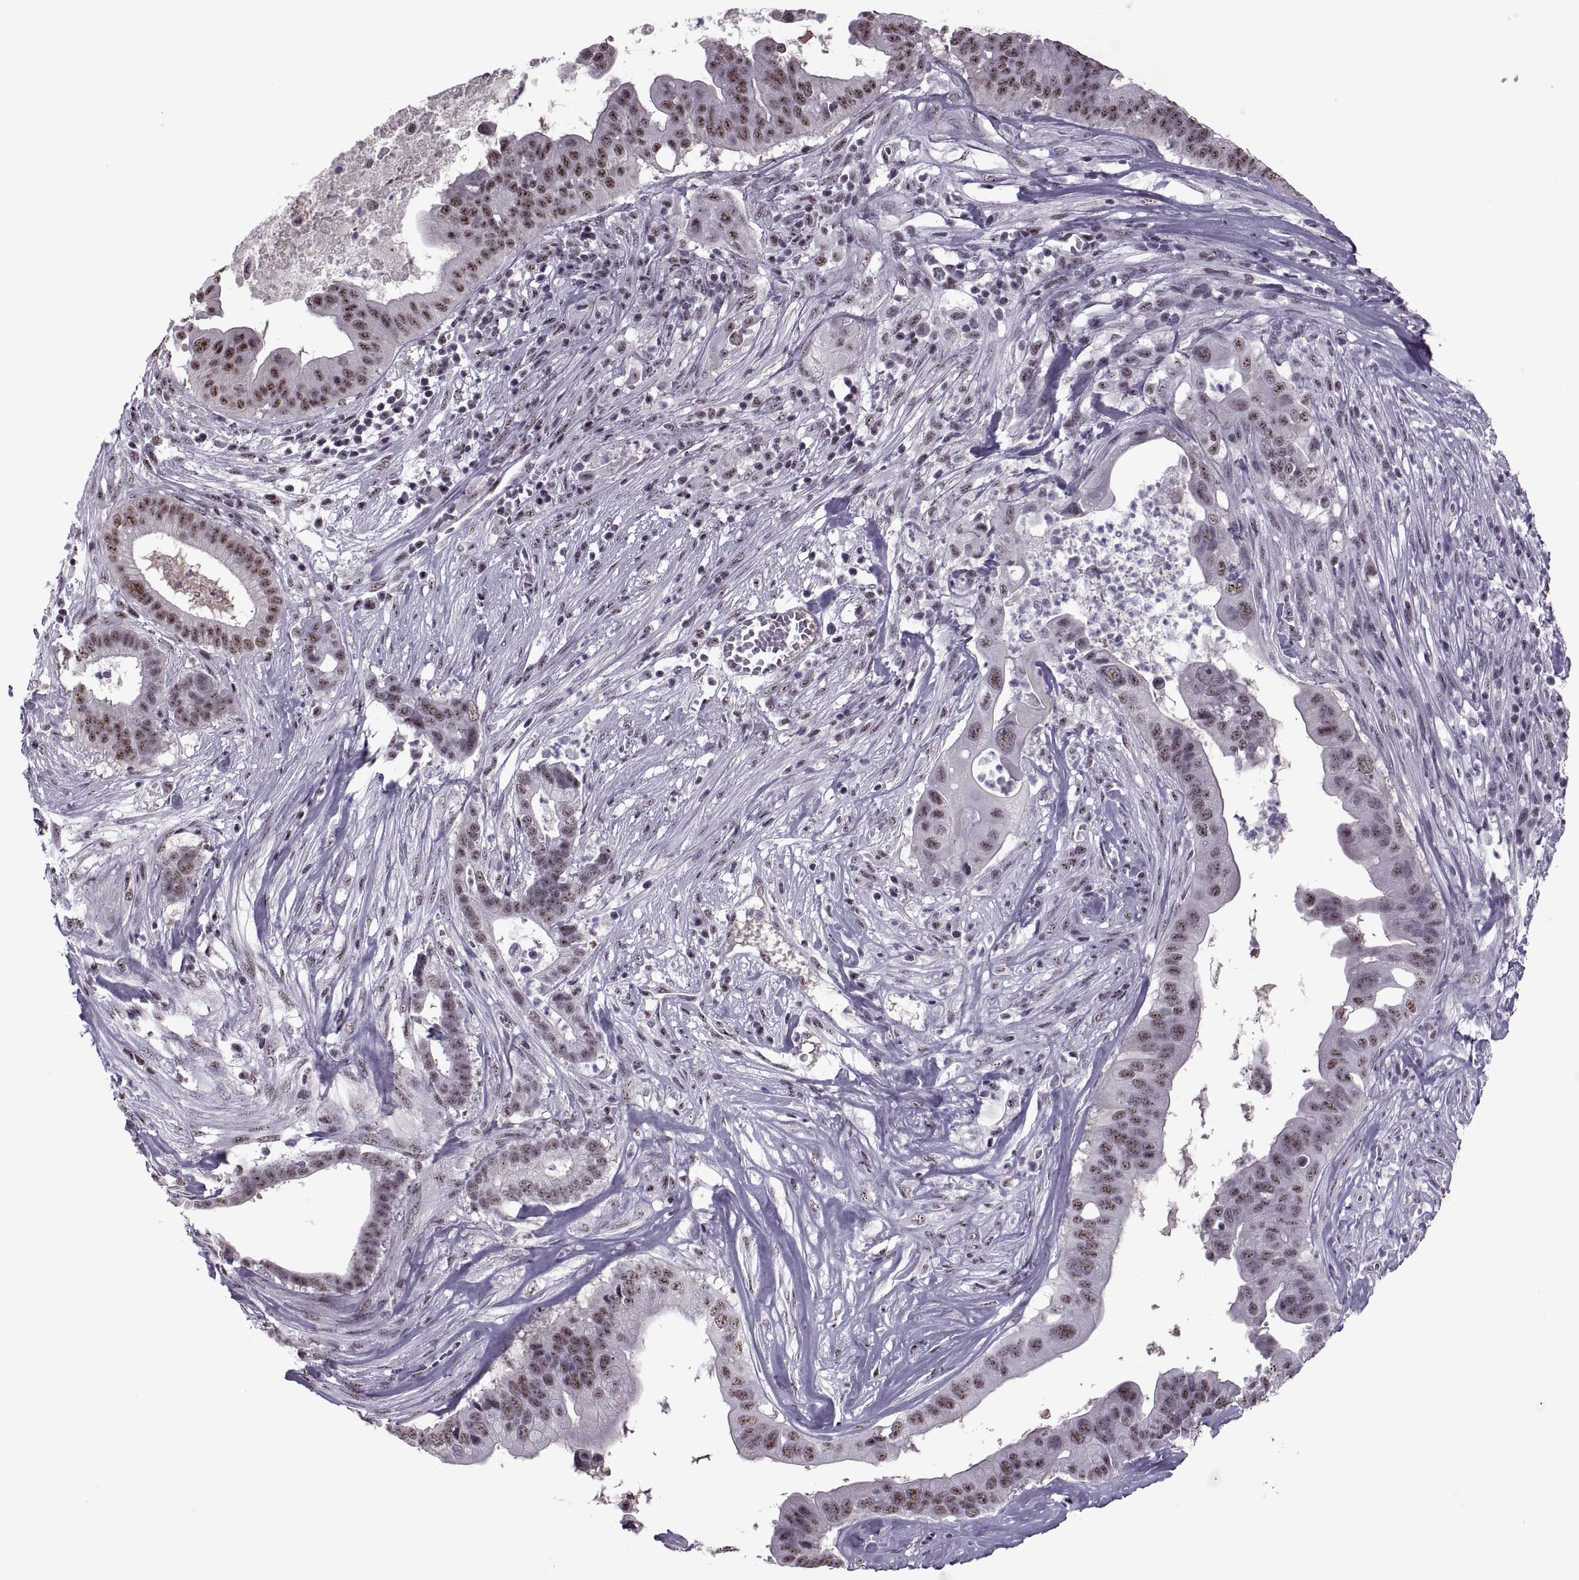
{"staining": {"intensity": "moderate", "quantity": ">75%", "location": "nuclear"}, "tissue": "pancreatic cancer", "cell_type": "Tumor cells", "image_type": "cancer", "snomed": [{"axis": "morphology", "description": "Adenocarcinoma, NOS"}, {"axis": "topography", "description": "Pancreas"}], "caption": "Immunohistochemistry histopathology image of human pancreatic cancer (adenocarcinoma) stained for a protein (brown), which demonstrates medium levels of moderate nuclear expression in approximately >75% of tumor cells.", "gene": "MAGEA4", "patient": {"sex": "male", "age": 61}}